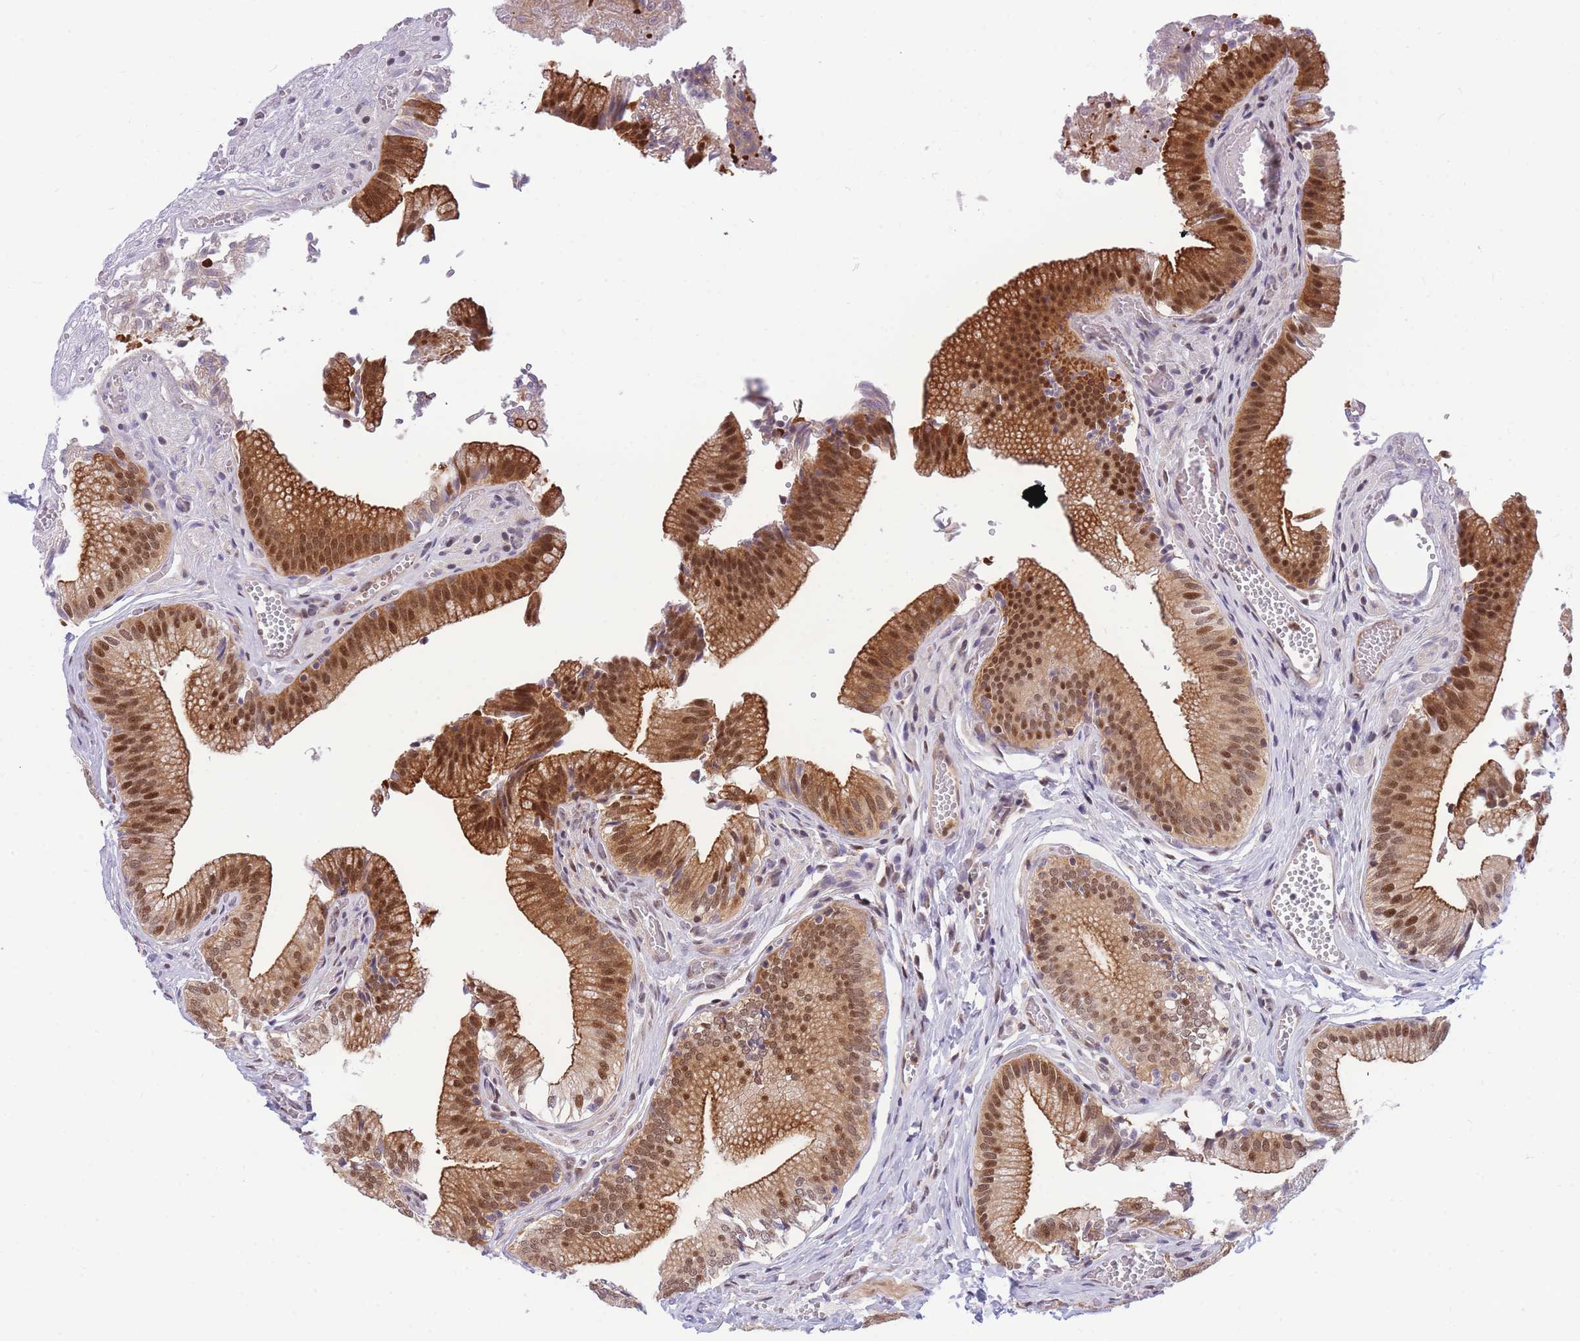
{"staining": {"intensity": "strong", "quantity": ">75%", "location": "cytoplasmic/membranous,nuclear"}, "tissue": "gallbladder", "cell_type": "Glandular cells", "image_type": "normal", "snomed": [{"axis": "morphology", "description": "Normal tissue, NOS"}, {"axis": "topography", "description": "Gallbladder"}, {"axis": "topography", "description": "Peripheral nerve tissue"}], "caption": "Approximately >75% of glandular cells in benign human gallbladder show strong cytoplasmic/membranous,nuclear protein positivity as visualized by brown immunohistochemical staining.", "gene": "CRACD", "patient": {"sex": "male", "age": 17}}